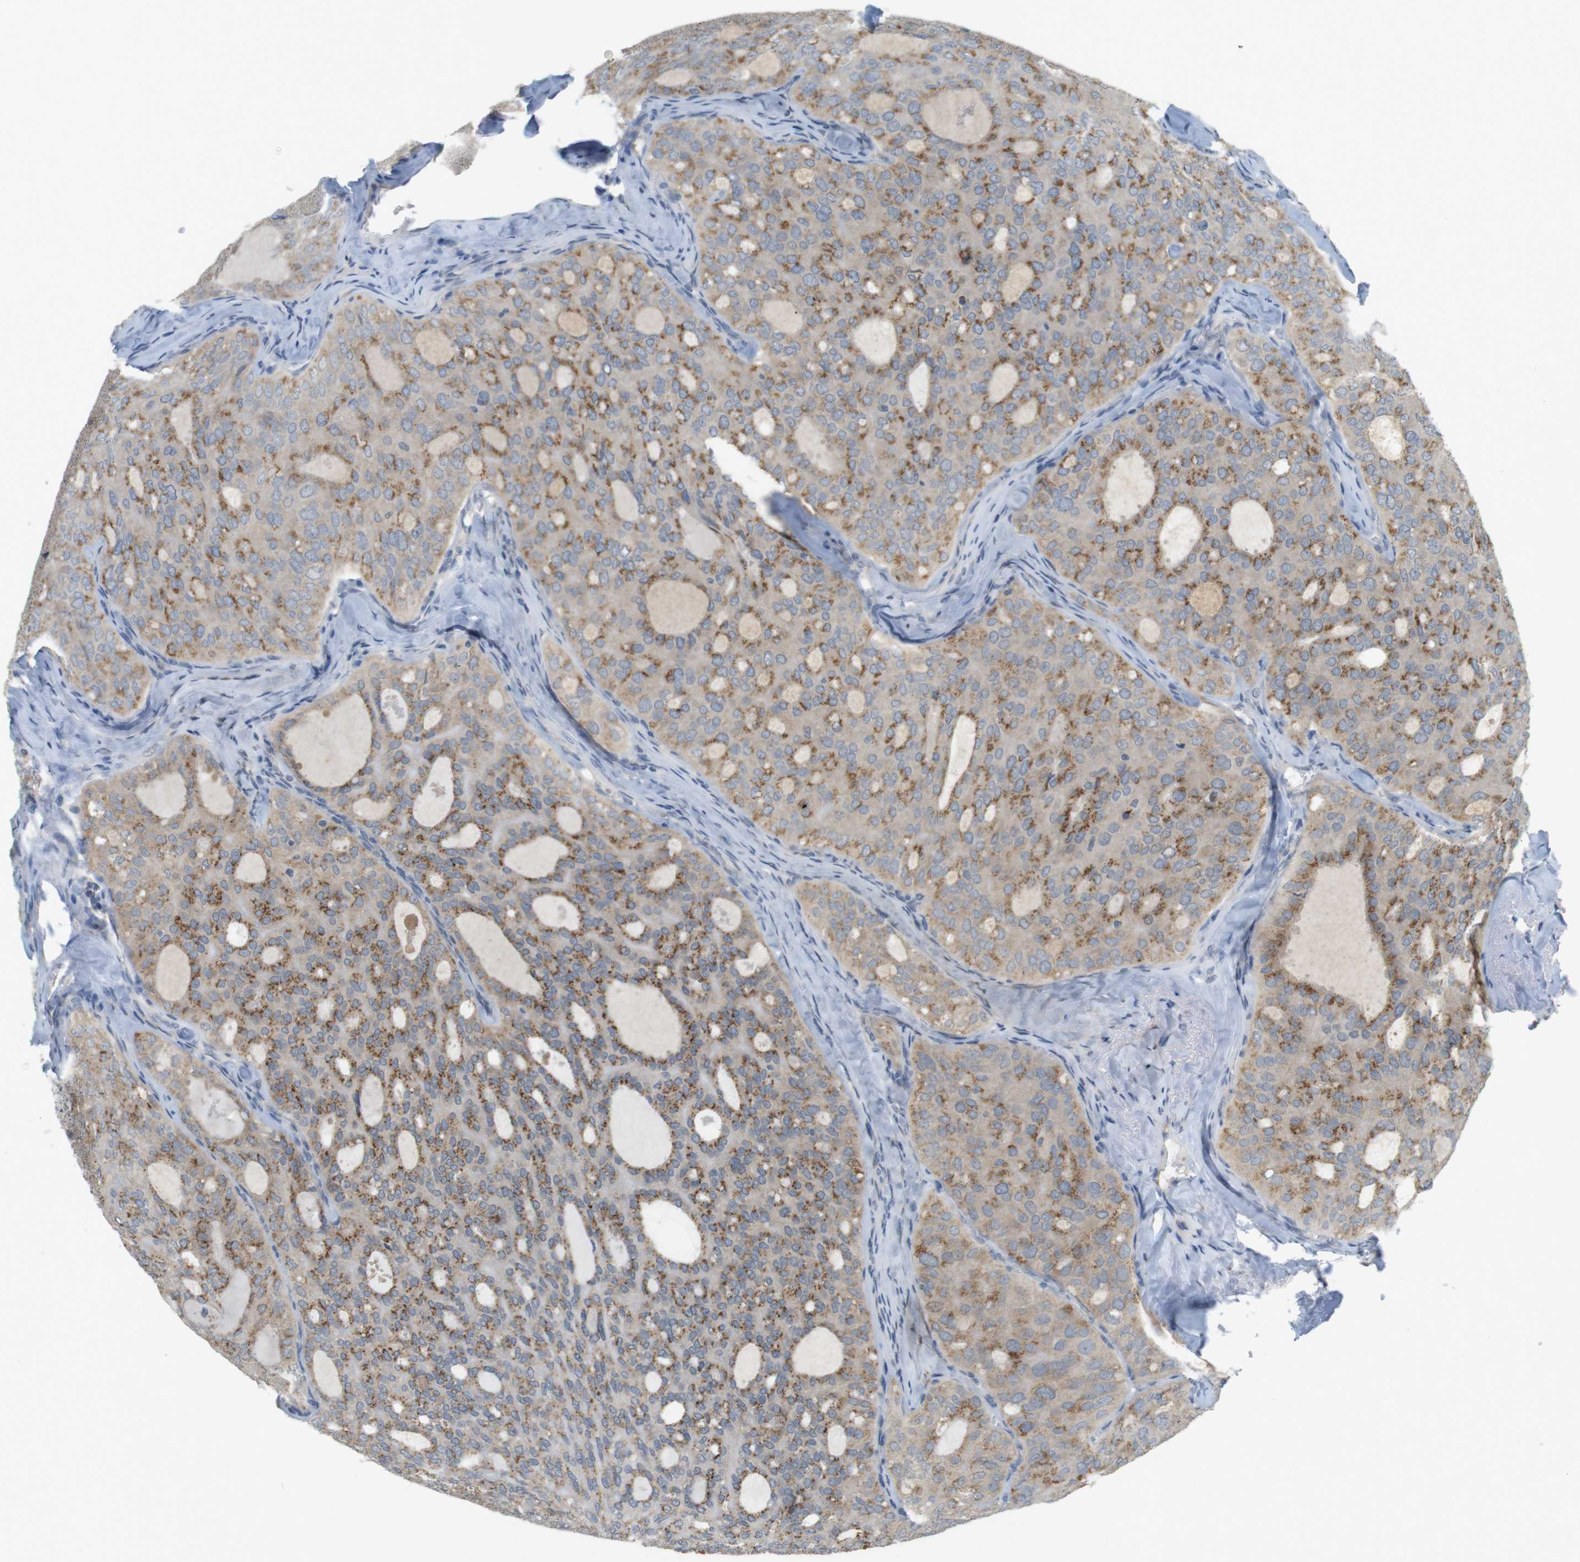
{"staining": {"intensity": "moderate", "quantity": ">75%", "location": "cytoplasmic/membranous"}, "tissue": "thyroid cancer", "cell_type": "Tumor cells", "image_type": "cancer", "snomed": [{"axis": "morphology", "description": "Follicular adenoma carcinoma, NOS"}, {"axis": "topography", "description": "Thyroid gland"}], "caption": "Follicular adenoma carcinoma (thyroid) was stained to show a protein in brown. There is medium levels of moderate cytoplasmic/membranous staining in about >75% of tumor cells.", "gene": "YIPF3", "patient": {"sex": "male", "age": 75}}